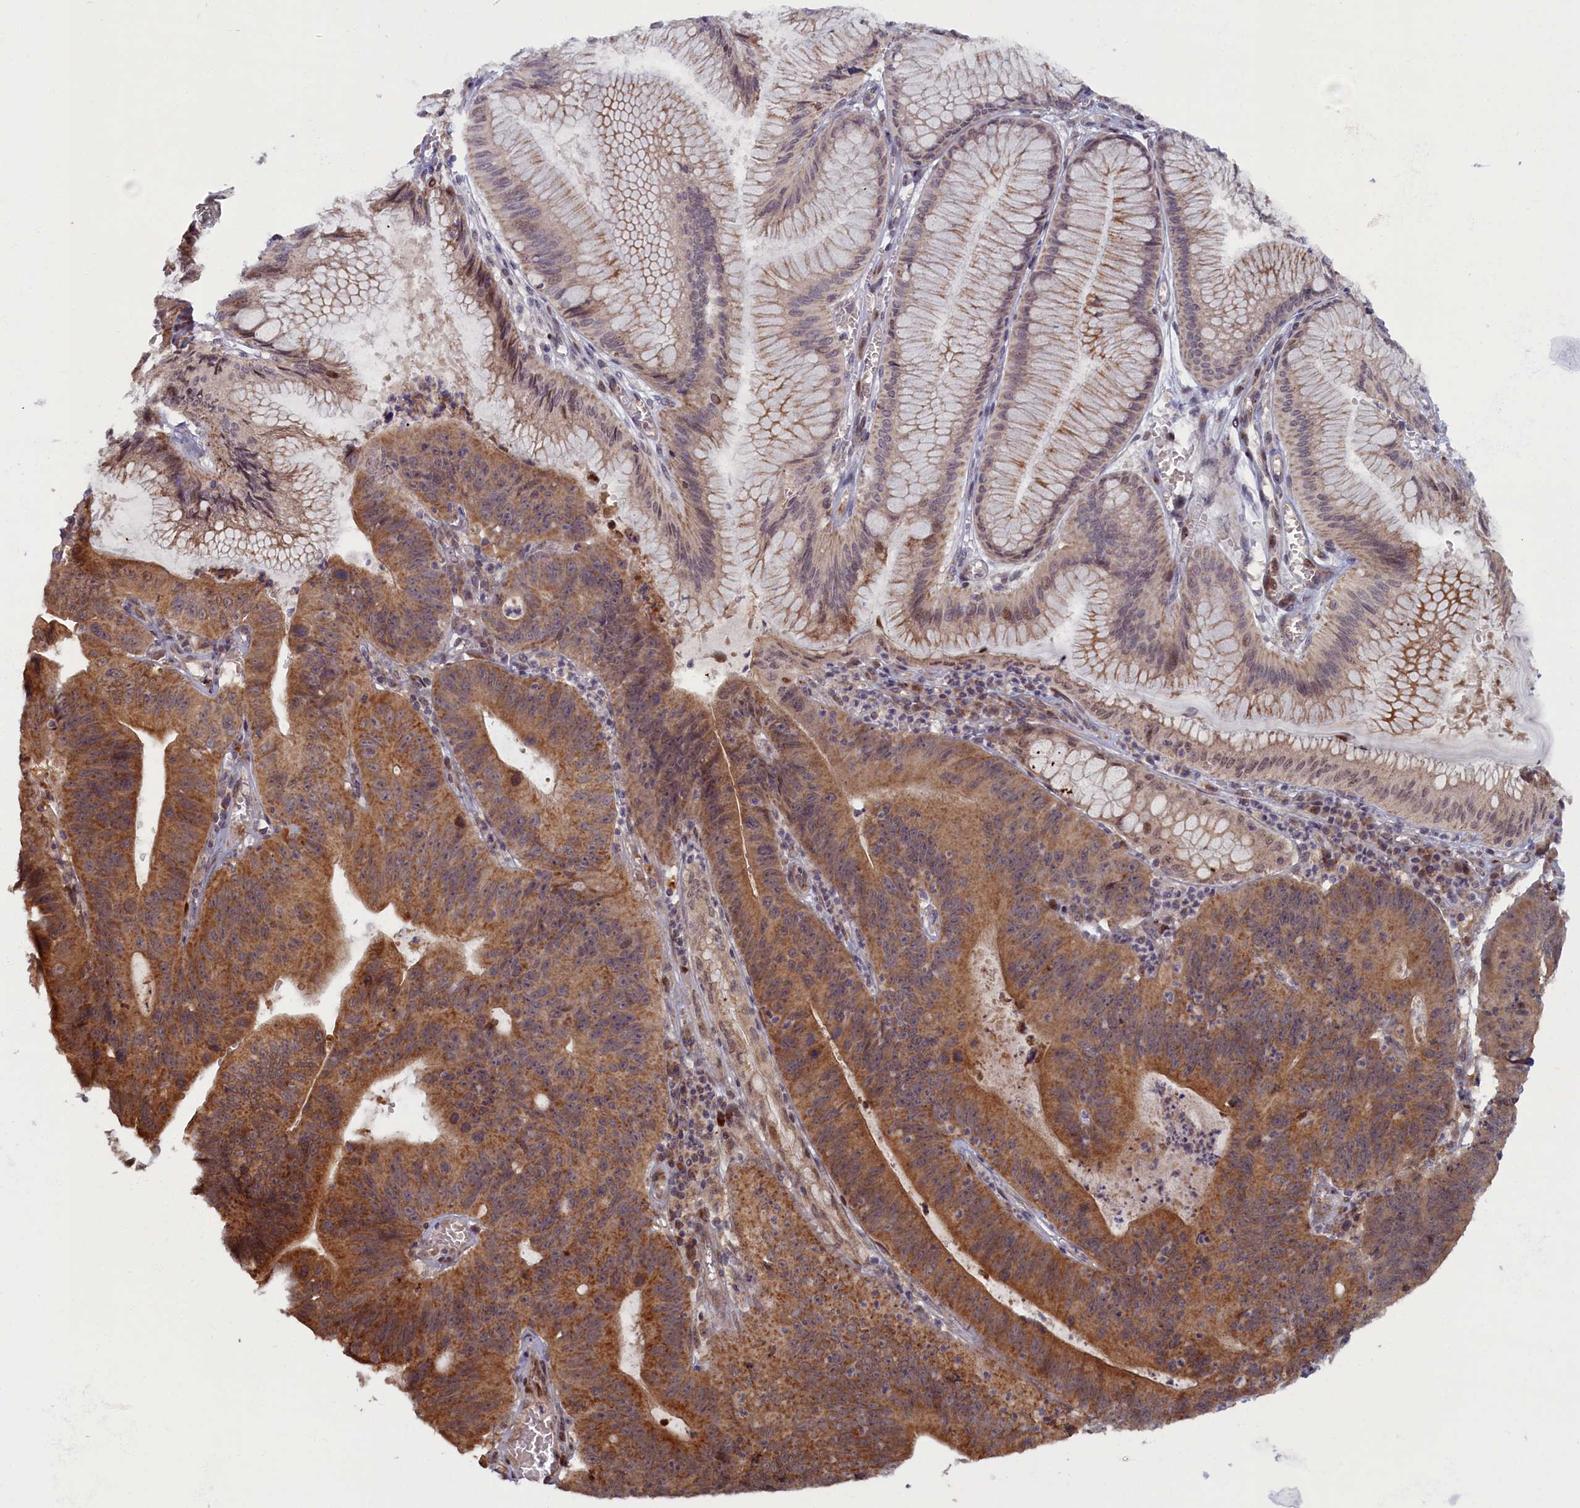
{"staining": {"intensity": "strong", "quantity": ">75%", "location": "cytoplasmic/membranous"}, "tissue": "stomach cancer", "cell_type": "Tumor cells", "image_type": "cancer", "snomed": [{"axis": "morphology", "description": "Adenocarcinoma, NOS"}, {"axis": "topography", "description": "Stomach"}], "caption": "Brown immunohistochemical staining in human adenocarcinoma (stomach) reveals strong cytoplasmic/membranous positivity in about >75% of tumor cells.", "gene": "PLA2G10", "patient": {"sex": "male", "age": 59}}